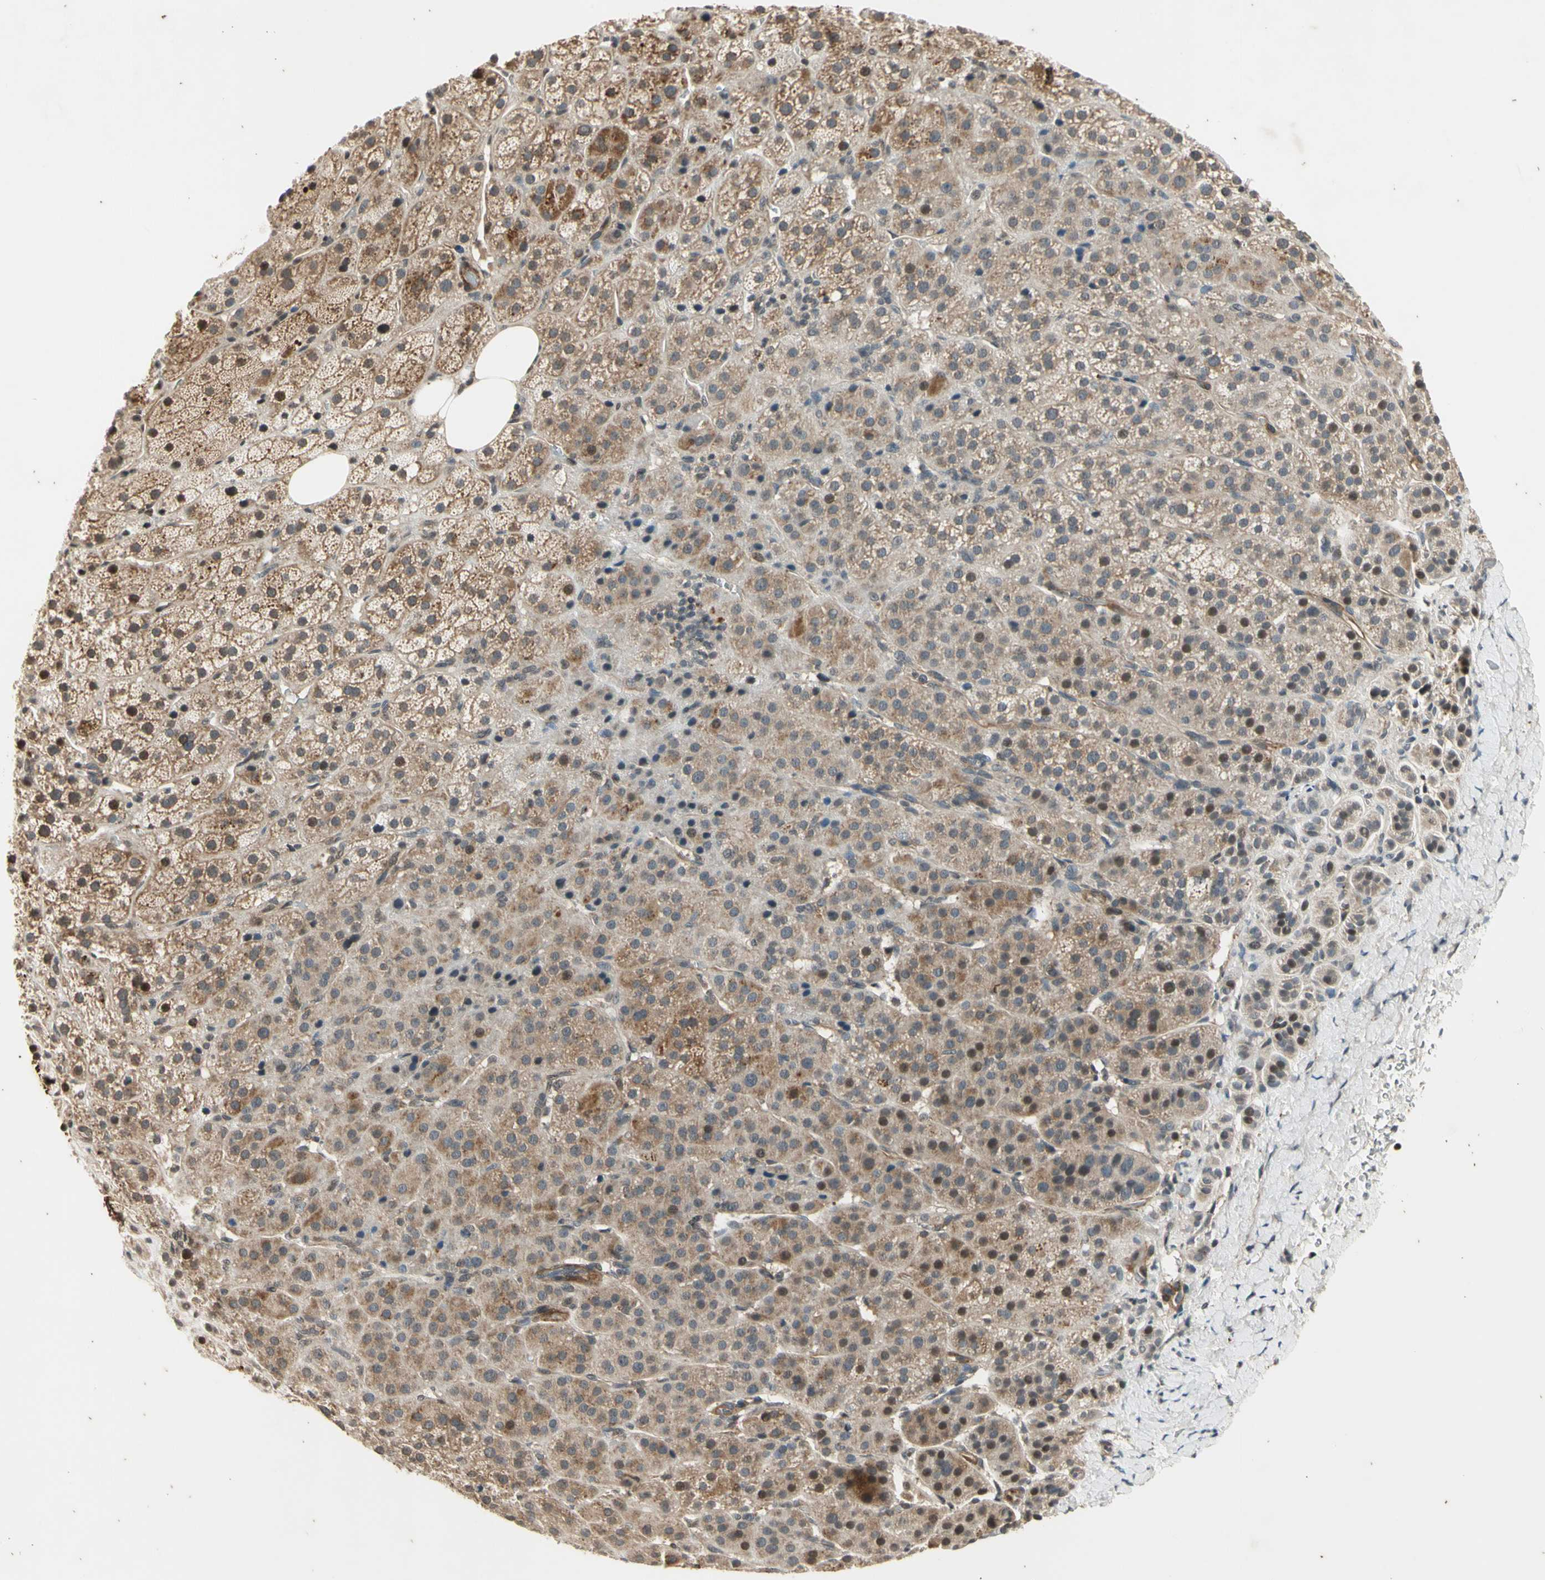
{"staining": {"intensity": "moderate", "quantity": "25%-75%", "location": "cytoplasmic/membranous"}, "tissue": "adrenal gland", "cell_type": "Glandular cells", "image_type": "normal", "snomed": [{"axis": "morphology", "description": "Normal tissue, NOS"}, {"axis": "topography", "description": "Adrenal gland"}], "caption": "Moderate cytoplasmic/membranous protein staining is appreciated in approximately 25%-75% of glandular cells in adrenal gland.", "gene": "EFNB2", "patient": {"sex": "female", "age": 57}}